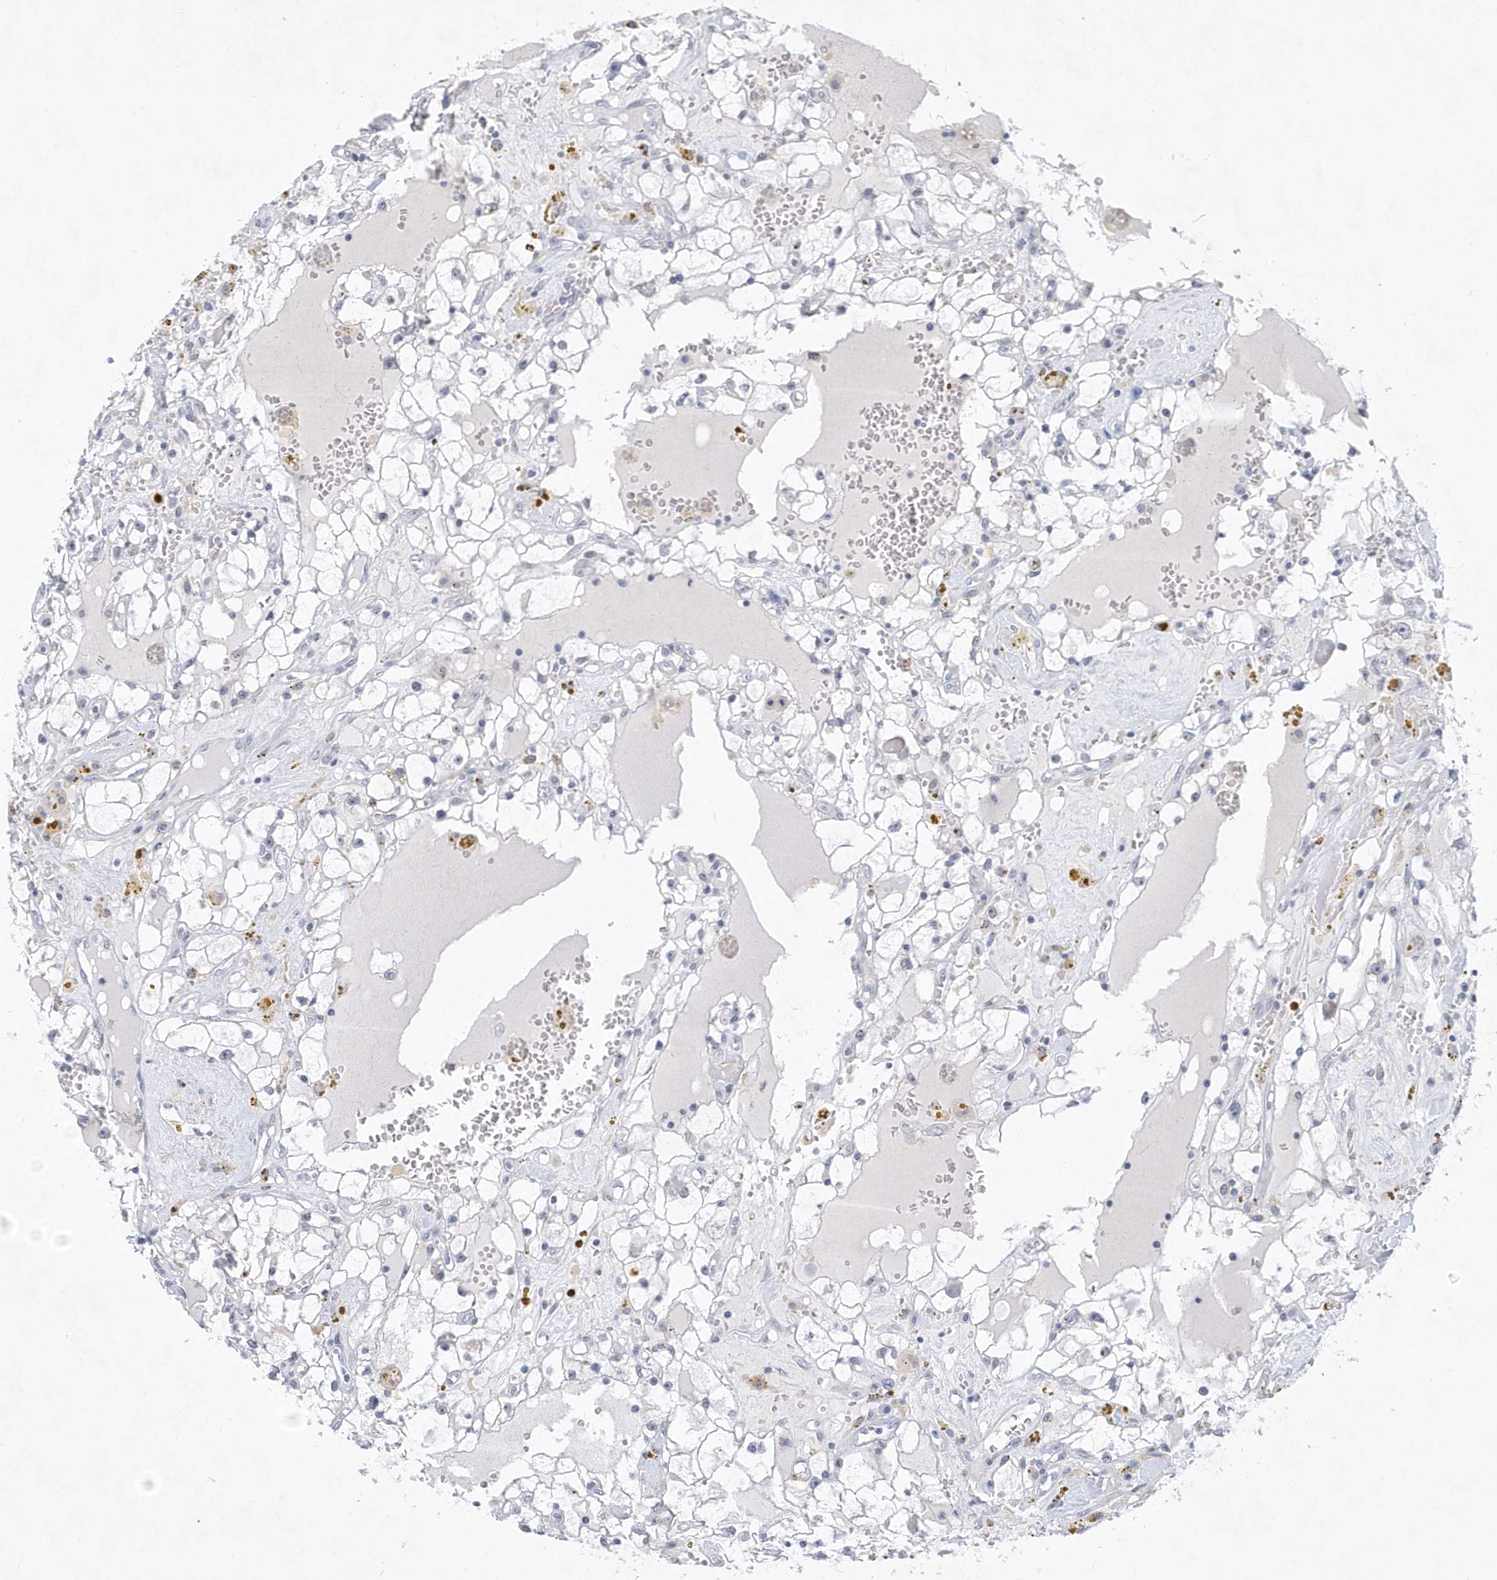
{"staining": {"intensity": "negative", "quantity": "none", "location": "none"}, "tissue": "renal cancer", "cell_type": "Tumor cells", "image_type": "cancer", "snomed": [{"axis": "morphology", "description": "Adenocarcinoma, NOS"}, {"axis": "topography", "description": "Kidney"}], "caption": "Micrograph shows no significant protein positivity in tumor cells of renal cancer. (DAB immunohistochemistry with hematoxylin counter stain).", "gene": "SRGAP3", "patient": {"sex": "male", "age": 56}}